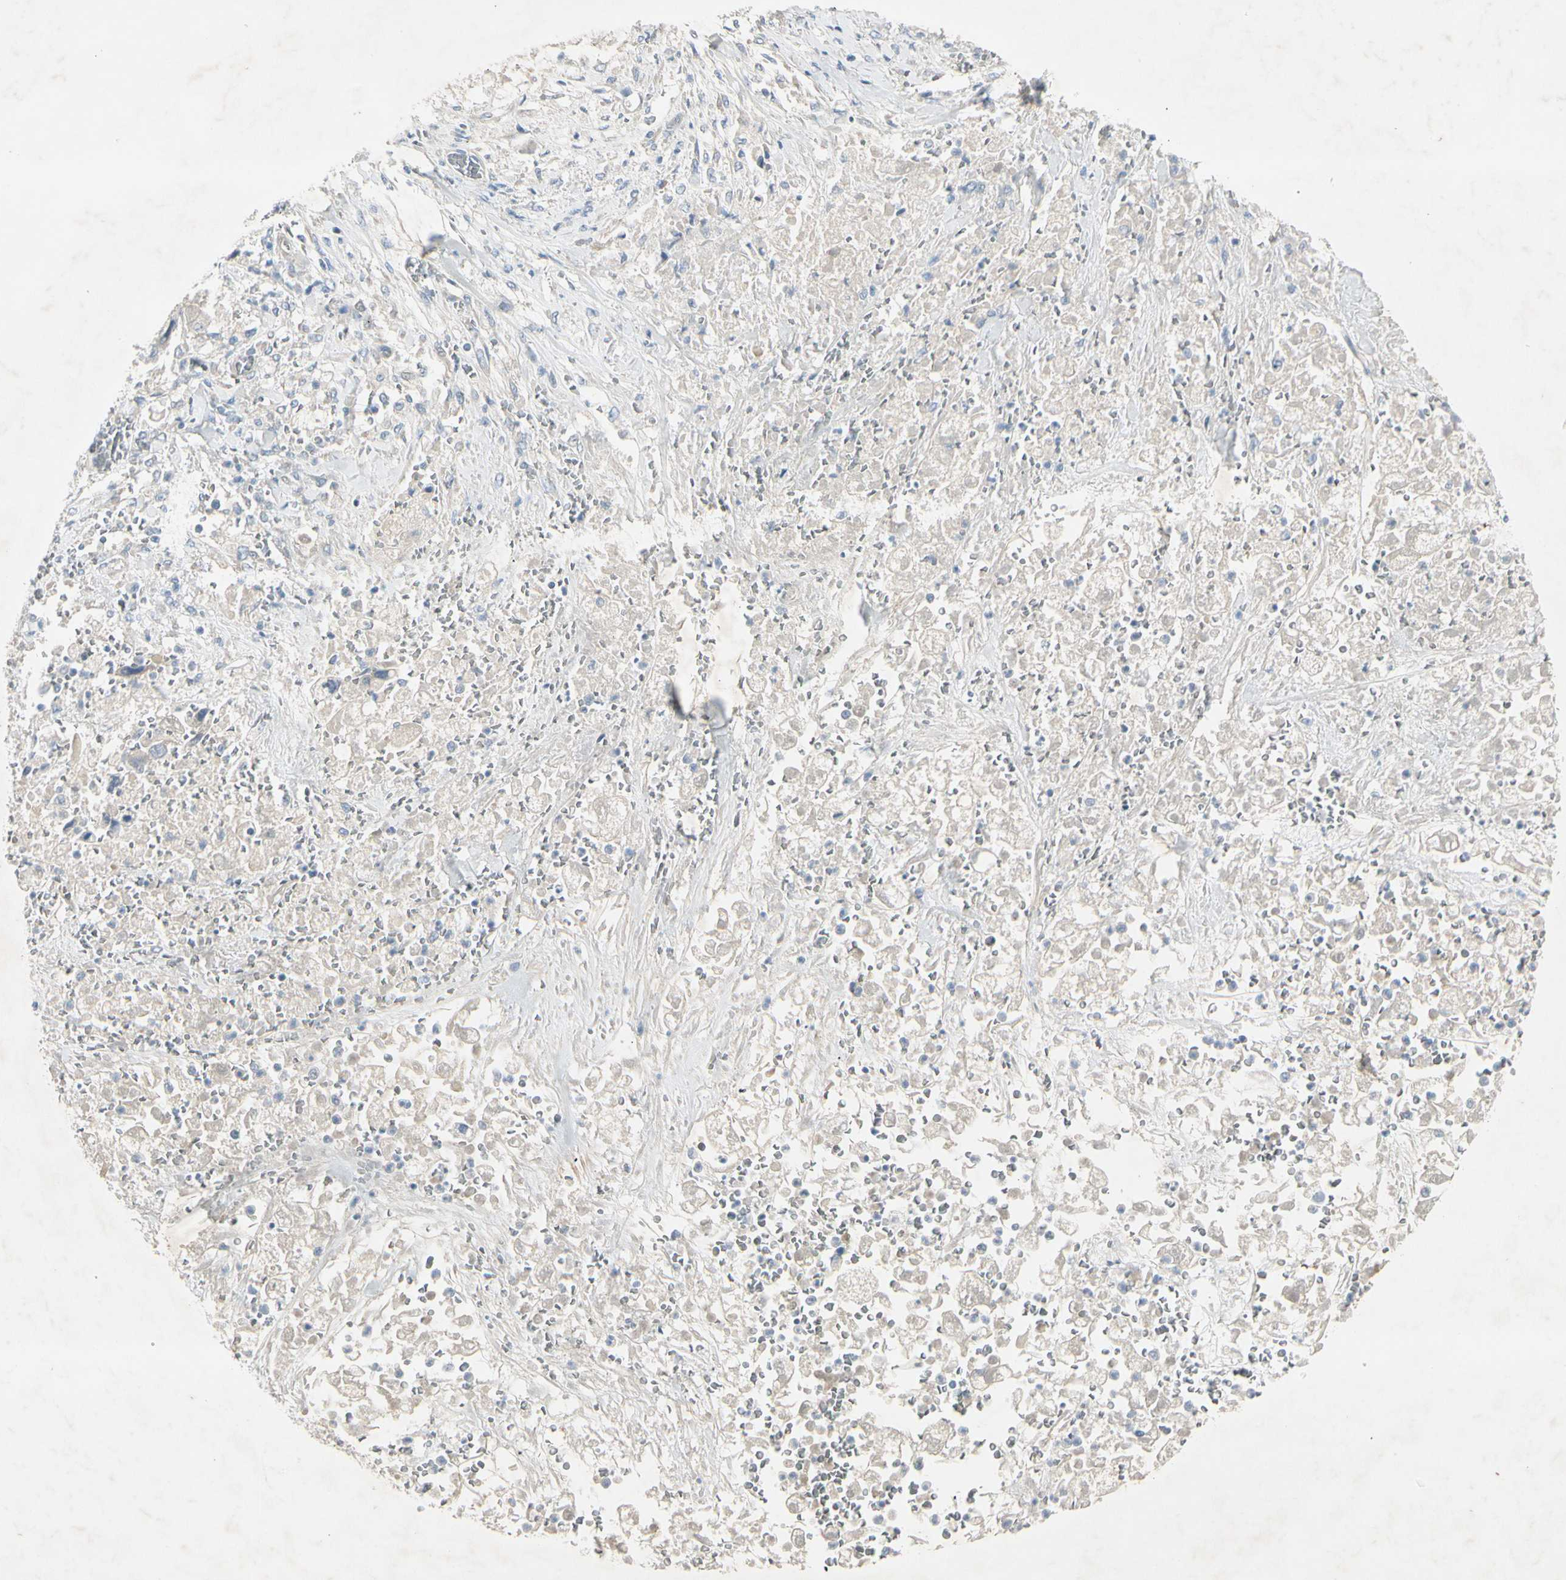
{"staining": {"intensity": "weak", "quantity": "25%-75%", "location": "cytoplasmic/membranous"}, "tissue": "stomach cancer", "cell_type": "Tumor cells", "image_type": "cancer", "snomed": [{"axis": "morphology", "description": "Adenocarcinoma, NOS"}, {"axis": "topography", "description": "Stomach"}], "caption": "Human stomach cancer (adenocarcinoma) stained with a protein marker displays weak staining in tumor cells.", "gene": "MAPRE3", "patient": {"sex": "male", "age": 62}}